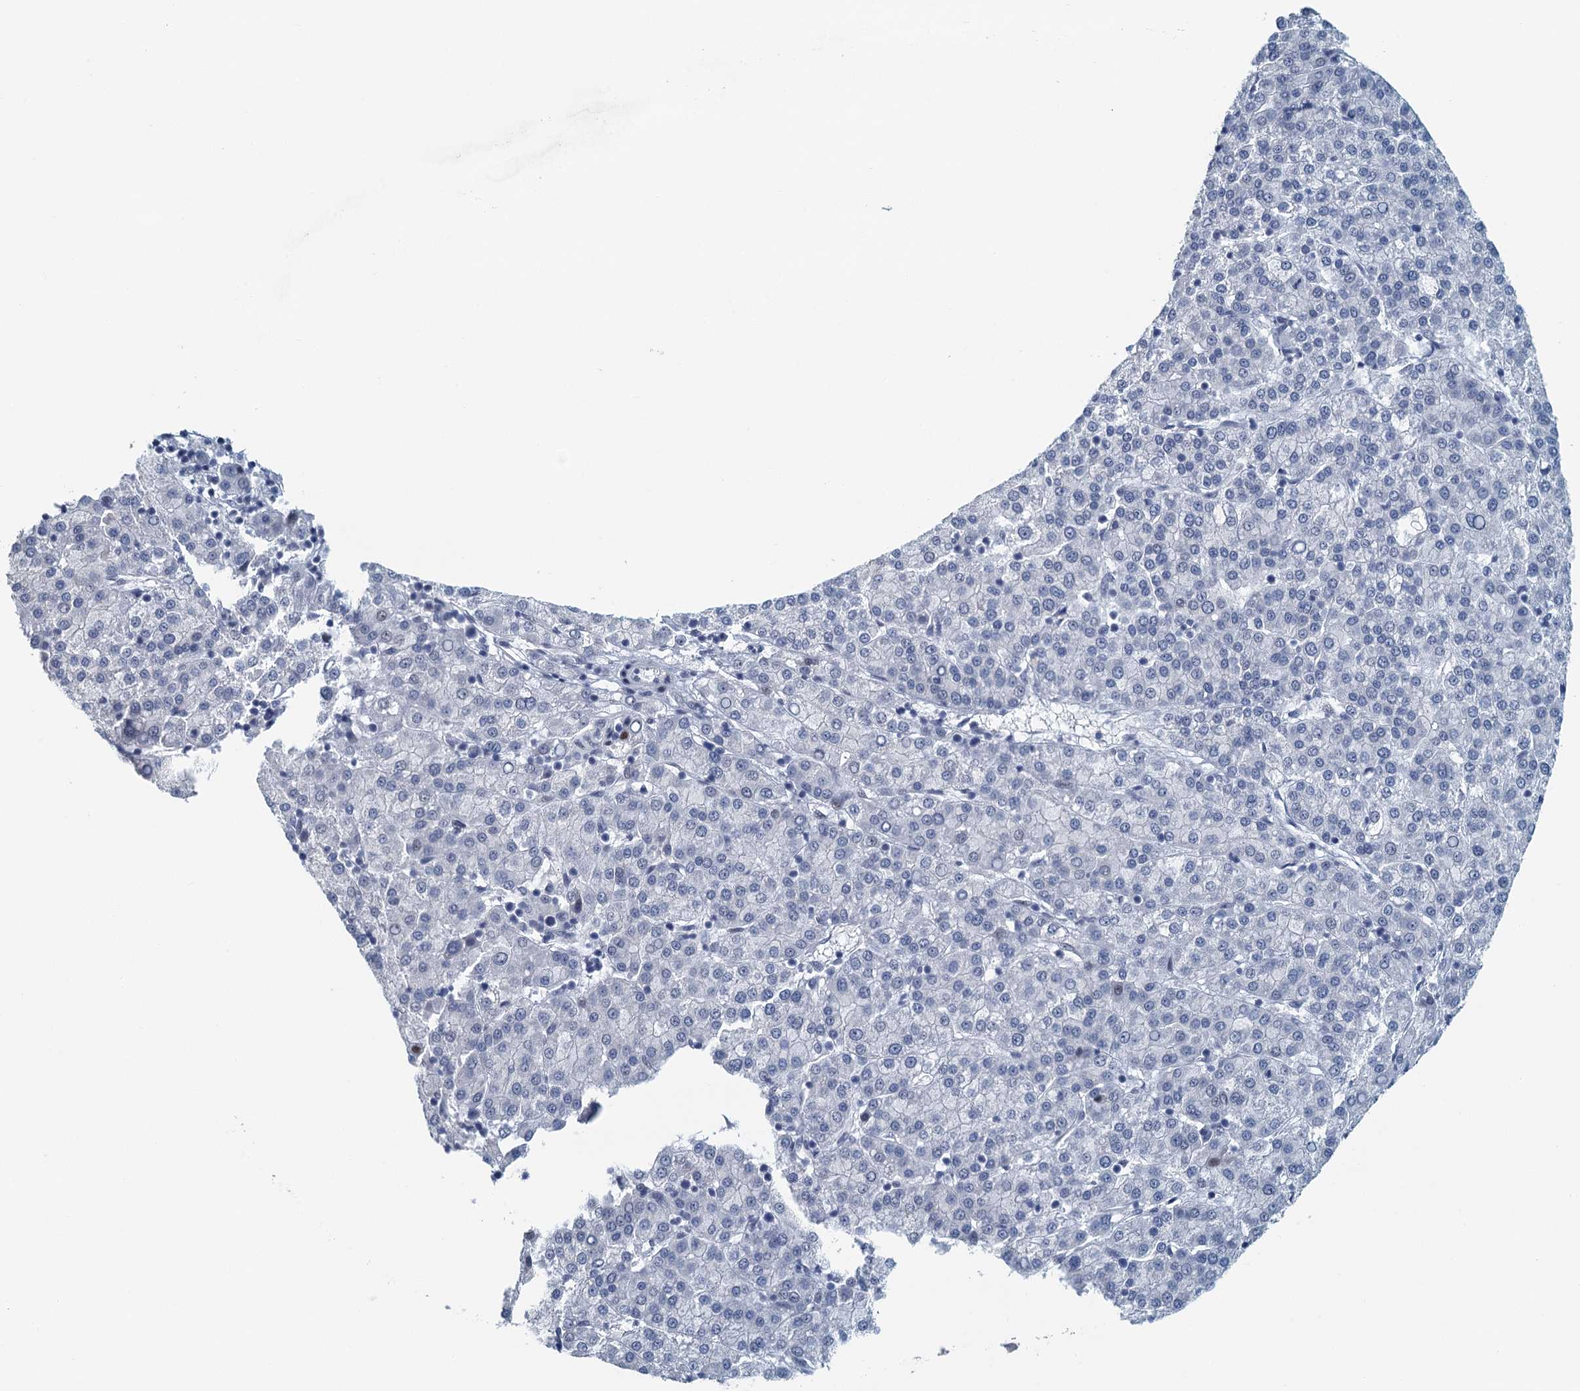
{"staining": {"intensity": "negative", "quantity": "none", "location": "none"}, "tissue": "liver cancer", "cell_type": "Tumor cells", "image_type": "cancer", "snomed": [{"axis": "morphology", "description": "Carcinoma, Hepatocellular, NOS"}, {"axis": "topography", "description": "Liver"}], "caption": "Tumor cells show no significant expression in liver hepatocellular carcinoma.", "gene": "TTLL9", "patient": {"sex": "female", "age": 58}}